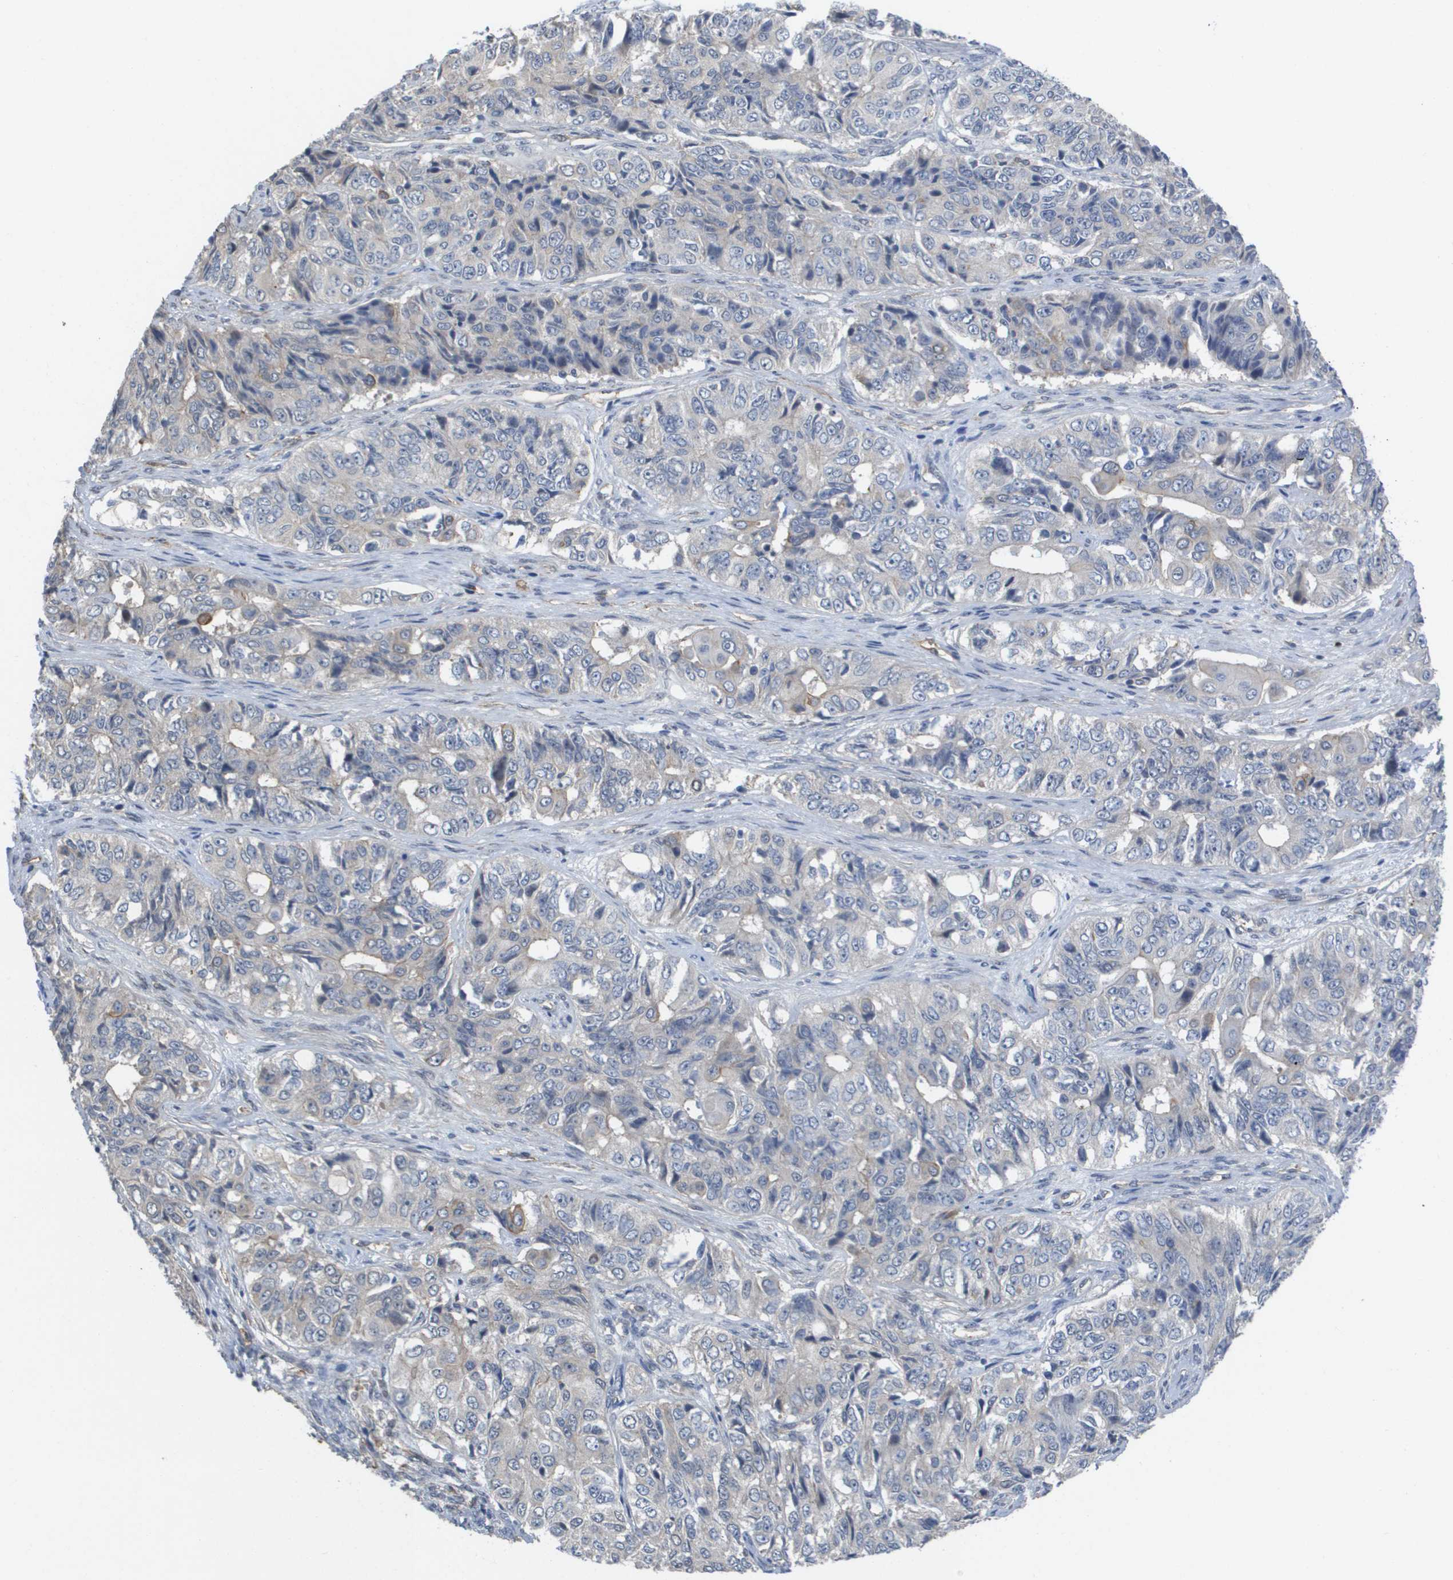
{"staining": {"intensity": "negative", "quantity": "none", "location": "none"}, "tissue": "ovarian cancer", "cell_type": "Tumor cells", "image_type": "cancer", "snomed": [{"axis": "morphology", "description": "Carcinoma, endometroid"}, {"axis": "topography", "description": "Ovary"}], "caption": "A histopathology image of human ovarian cancer is negative for staining in tumor cells.", "gene": "RNF112", "patient": {"sex": "female", "age": 51}}